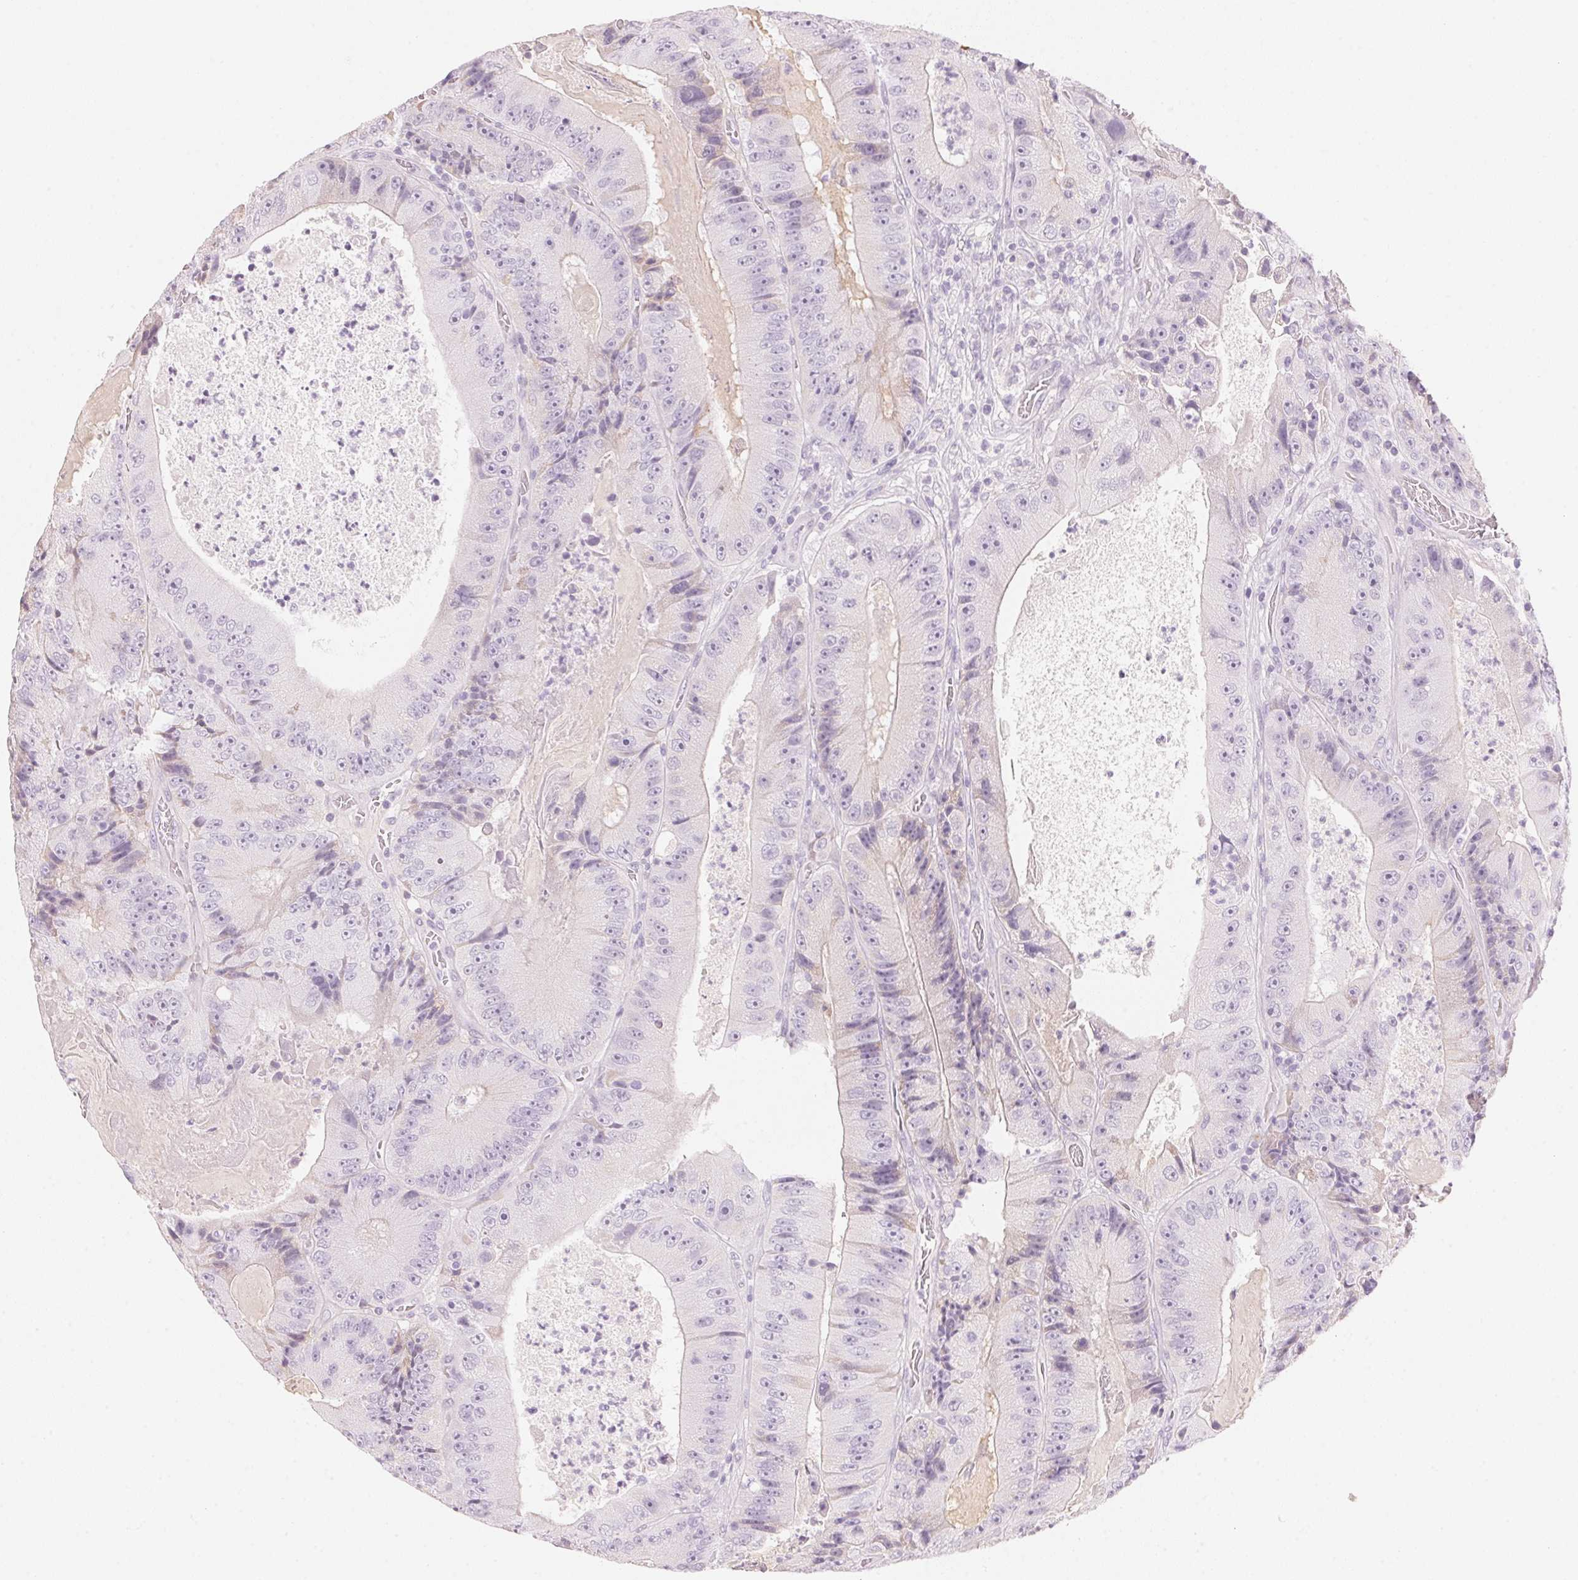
{"staining": {"intensity": "negative", "quantity": "none", "location": "none"}, "tissue": "colorectal cancer", "cell_type": "Tumor cells", "image_type": "cancer", "snomed": [{"axis": "morphology", "description": "Adenocarcinoma, NOS"}, {"axis": "topography", "description": "Colon"}], "caption": "The micrograph displays no significant positivity in tumor cells of adenocarcinoma (colorectal).", "gene": "HOXB13", "patient": {"sex": "female", "age": 86}}